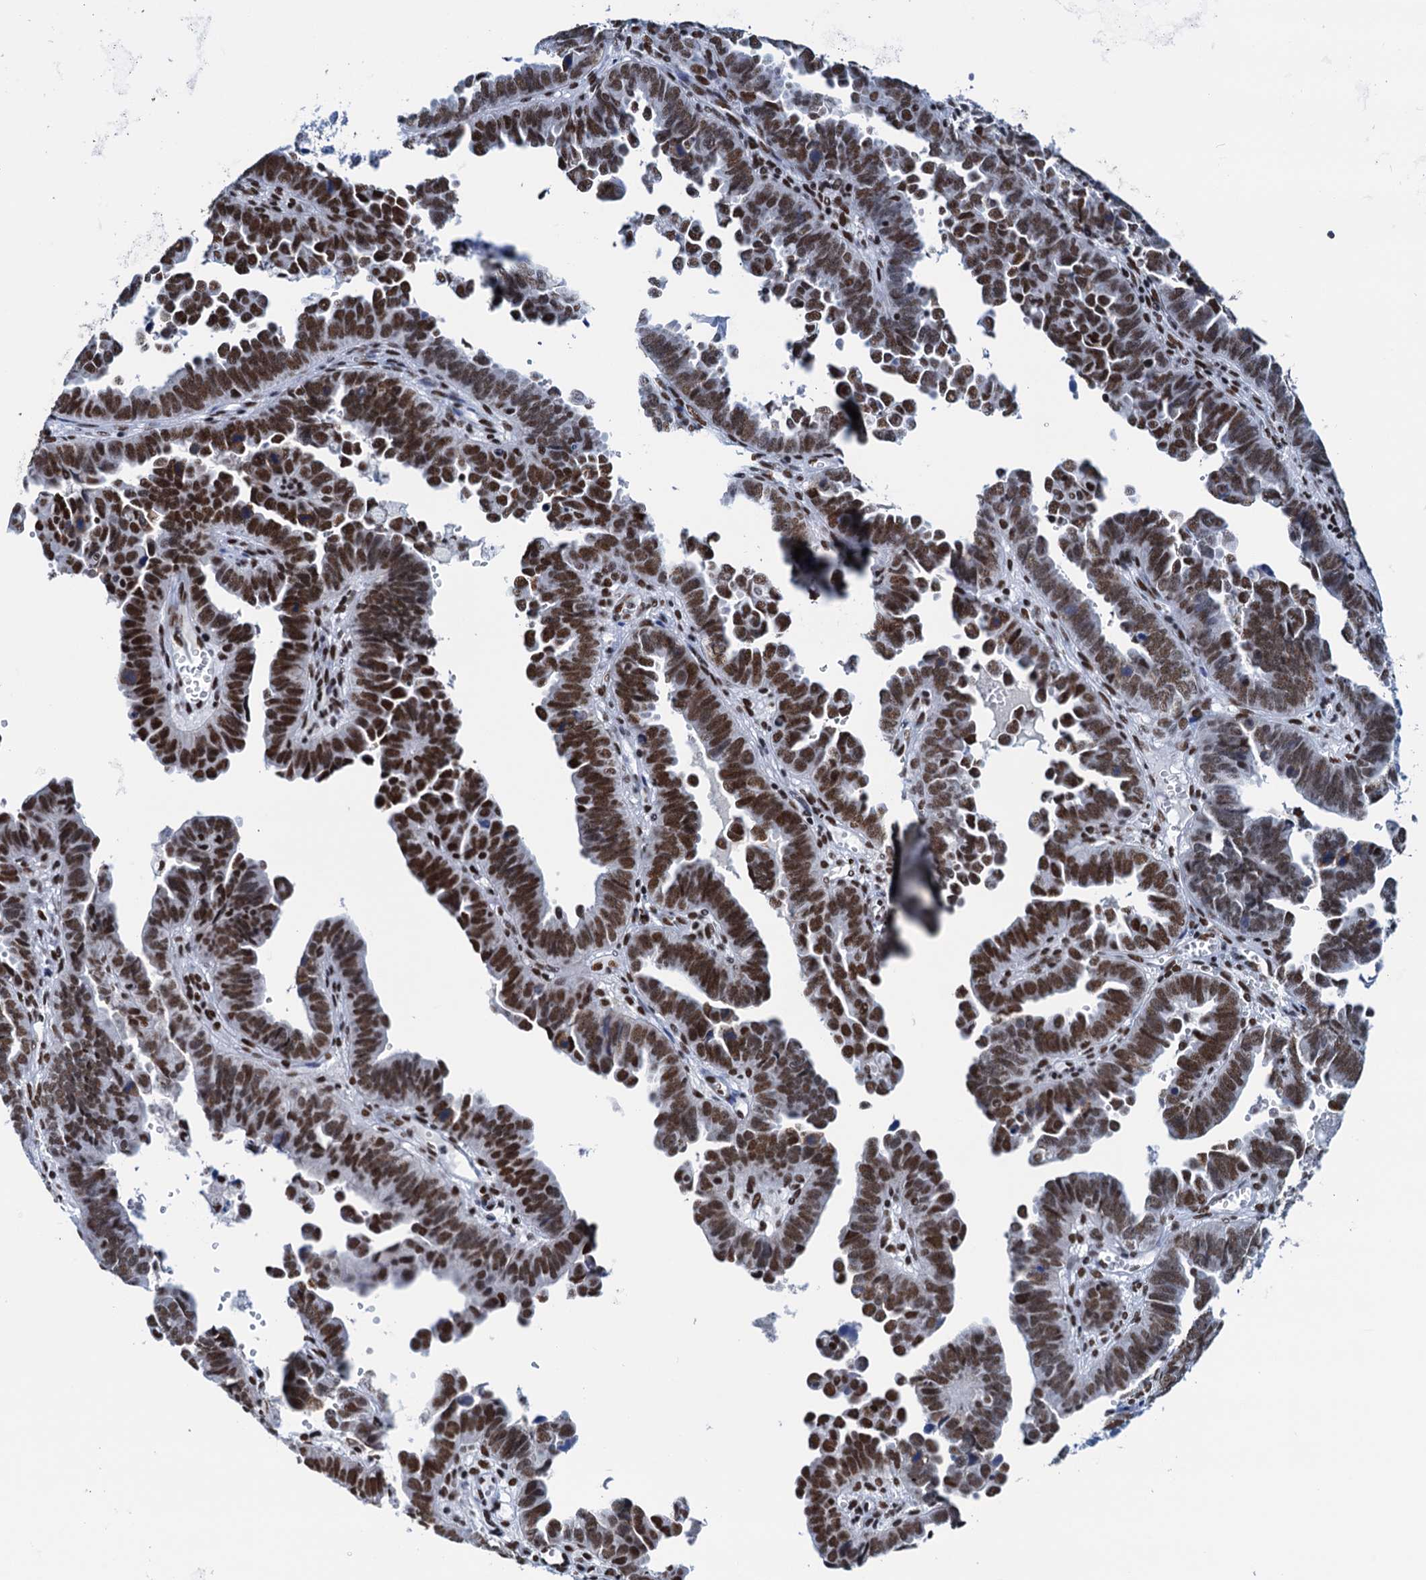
{"staining": {"intensity": "strong", "quantity": ">75%", "location": "nuclear"}, "tissue": "endometrial cancer", "cell_type": "Tumor cells", "image_type": "cancer", "snomed": [{"axis": "morphology", "description": "Adenocarcinoma, NOS"}, {"axis": "topography", "description": "Endometrium"}], "caption": "Immunohistochemistry (DAB) staining of human endometrial cancer reveals strong nuclear protein positivity in approximately >75% of tumor cells. The staining was performed using DAB to visualize the protein expression in brown, while the nuclei were stained in blue with hematoxylin (Magnification: 20x).", "gene": "SLTM", "patient": {"sex": "female", "age": 75}}